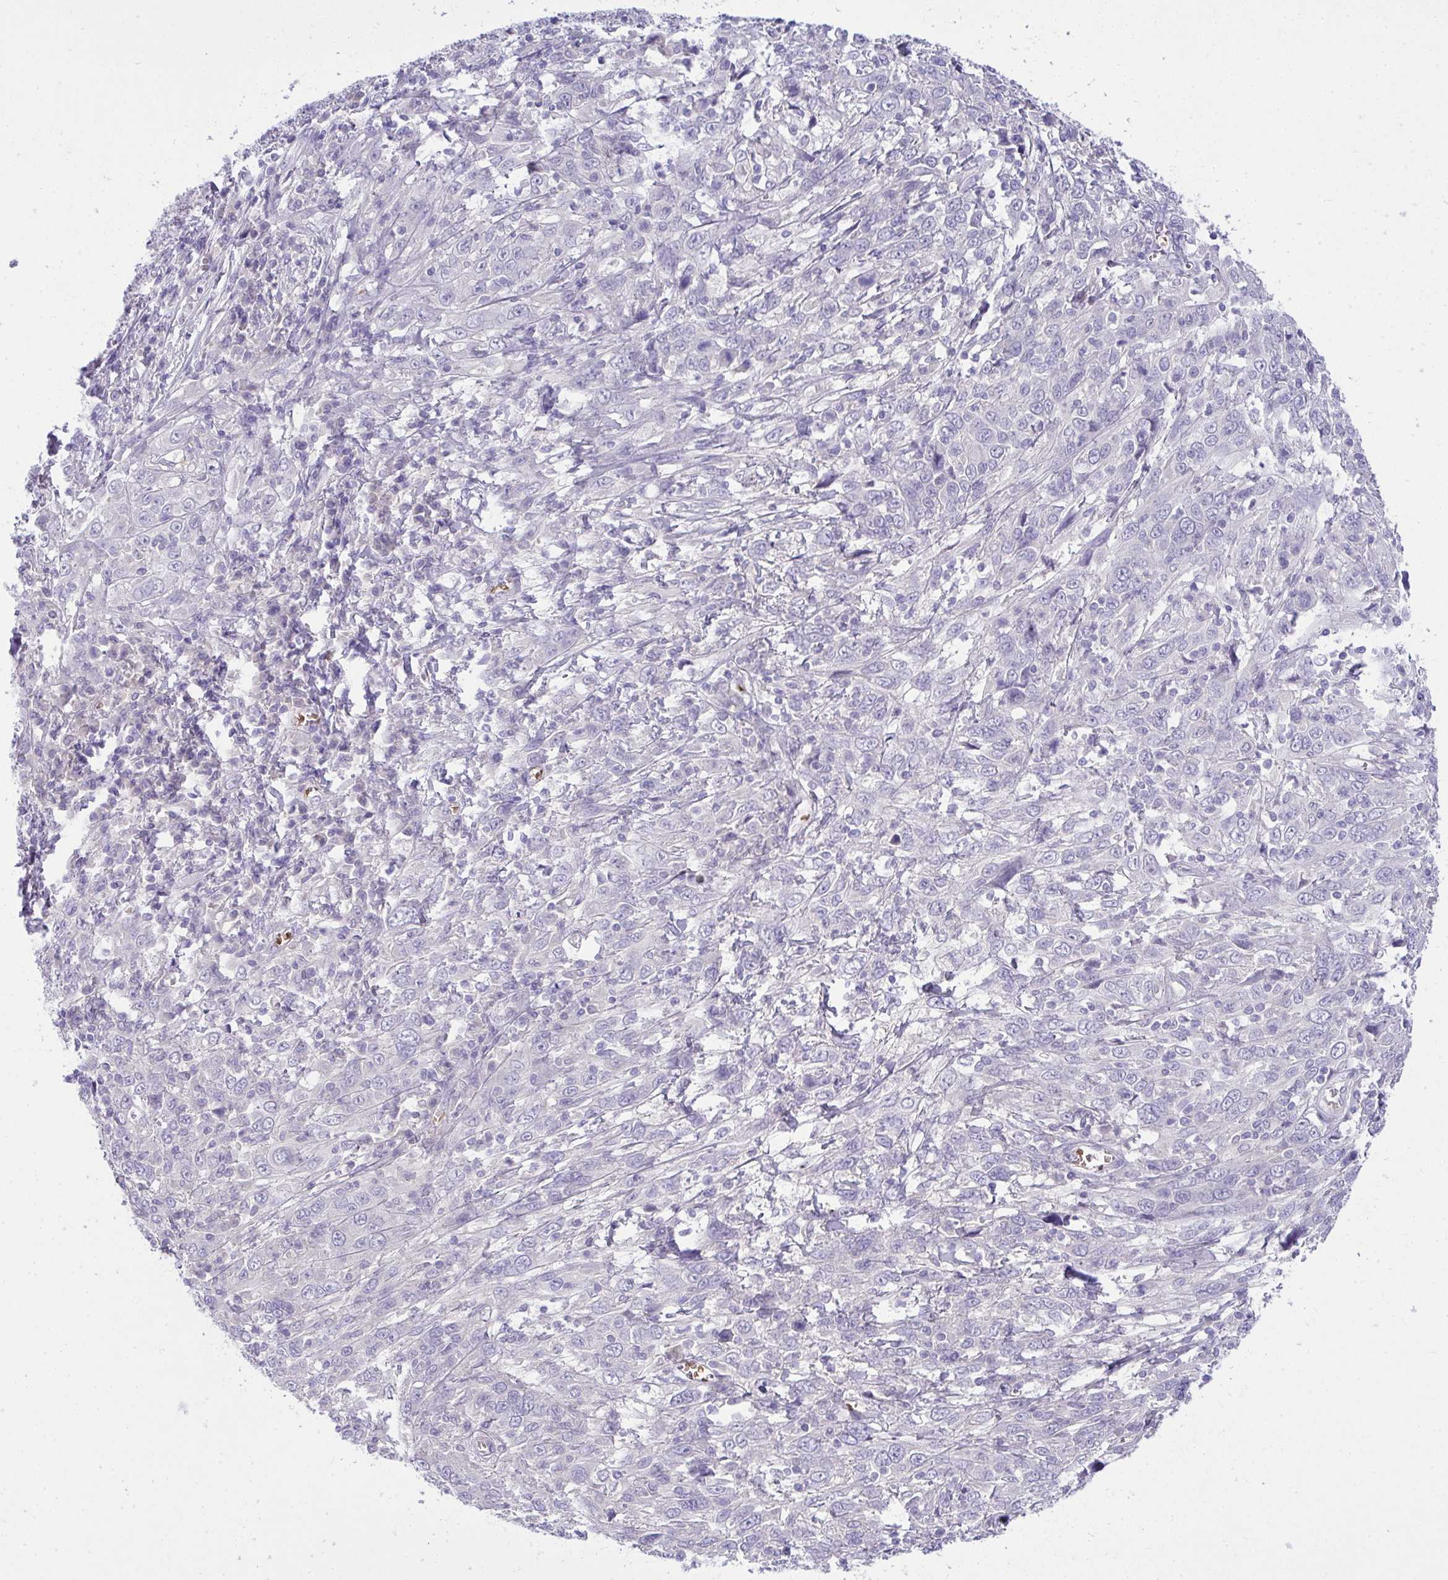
{"staining": {"intensity": "negative", "quantity": "none", "location": "none"}, "tissue": "cervical cancer", "cell_type": "Tumor cells", "image_type": "cancer", "snomed": [{"axis": "morphology", "description": "Squamous cell carcinoma, NOS"}, {"axis": "topography", "description": "Cervix"}], "caption": "Micrograph shows no protein expression in tumor cells of cervical cancer tissue.", "gene": "SPTB", "patient": {"sex": "female", "age": 46}}